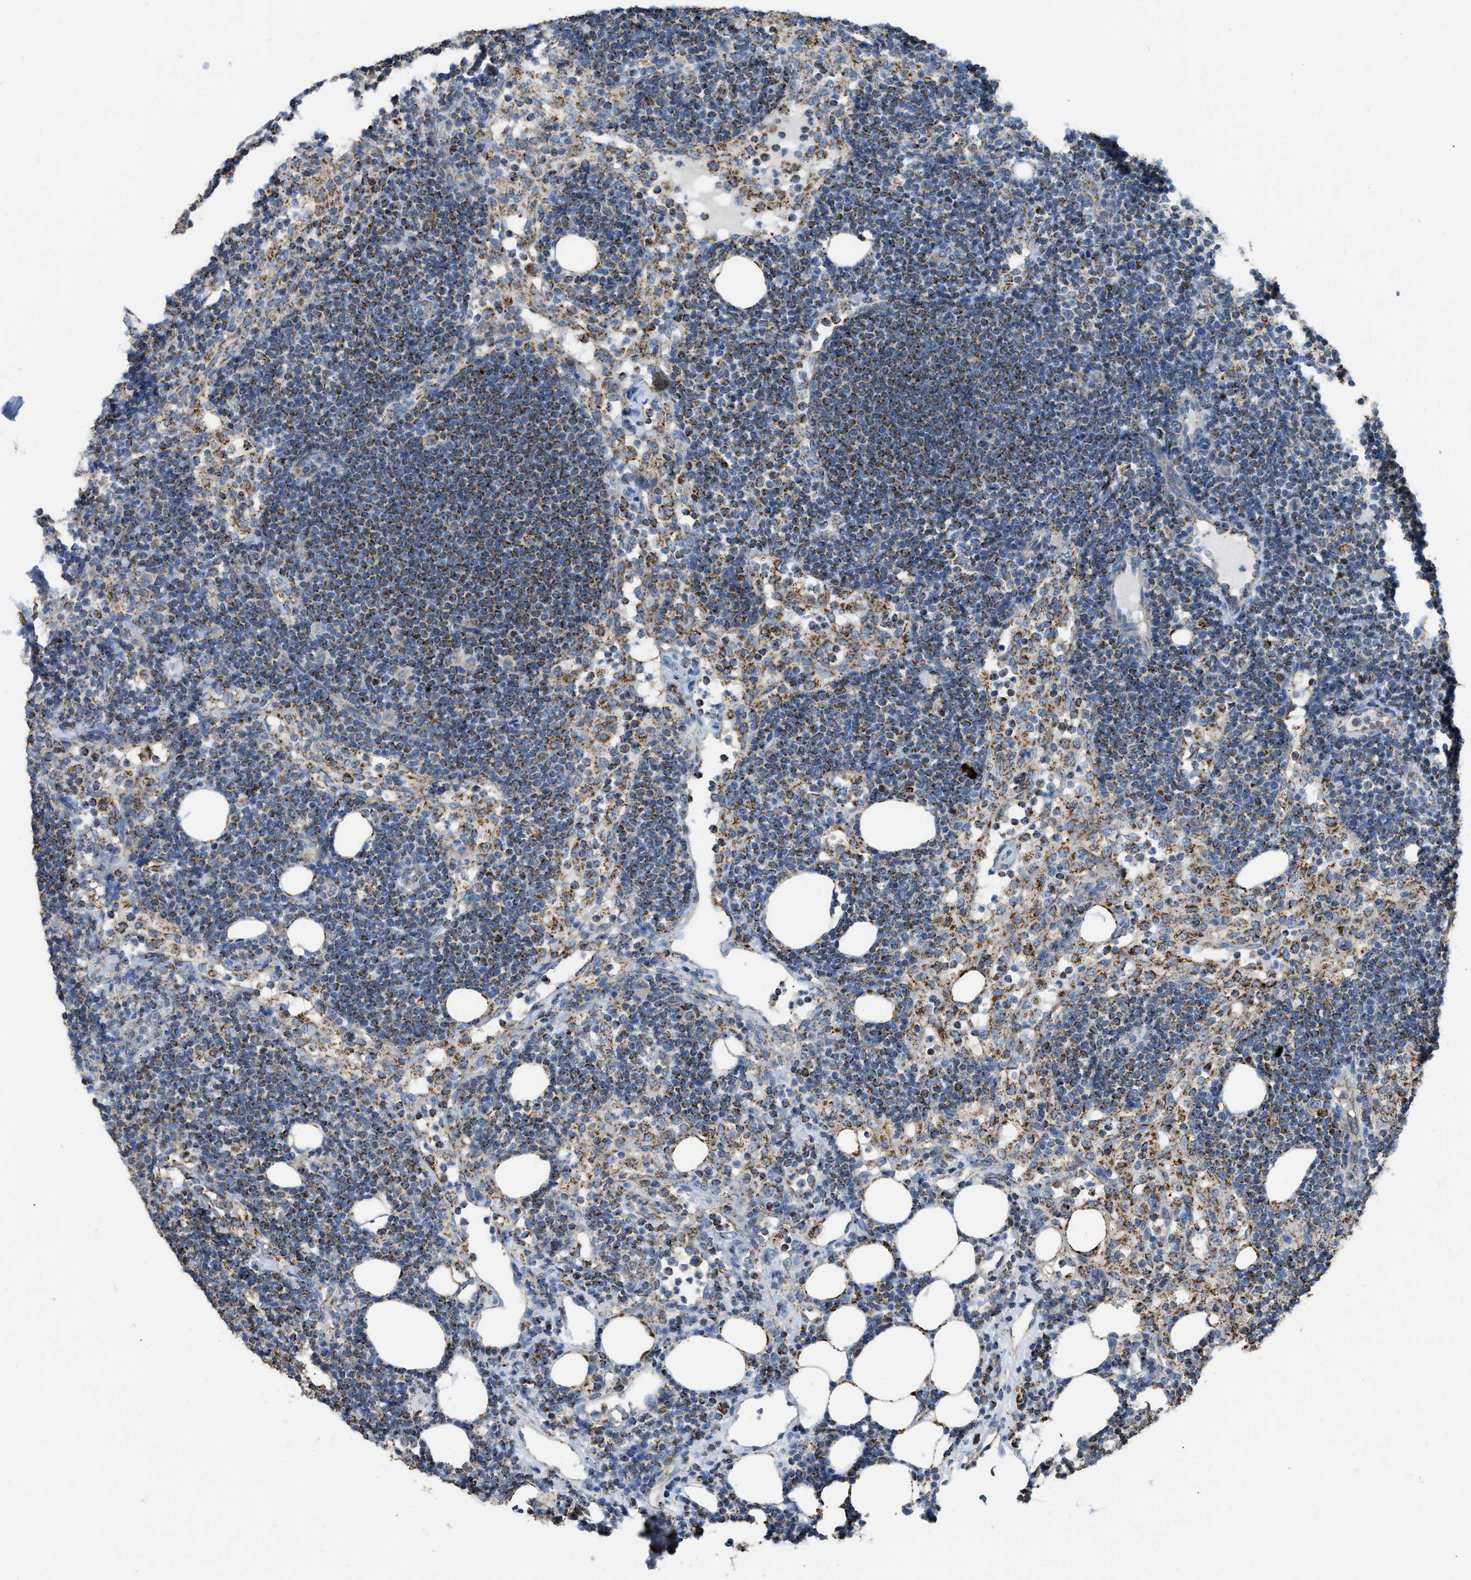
{"staining": {"intensity": "moderate", "quantity": "<25%", "location": "cytoplasmic/membranous"}, "tissue": "lymph node", "cell_type": "Germinal center cells", "image_type": "normal", "snomed": [{"axis": "morphology", "description": "Normal tissue, NOS"}, {"axis": "morphology", "description": "Carcinoid, malignant, NOS"}, {"axis": "topography", "description": "Lymph node"}], "caption": "Protein analysis of unremarkable lymph node reveals moderate cytoplasmic/membranous expression in approximately <25% of germinal center cells.", "gene": "ETFB", "patient": {"sex": "male", "age": 47}}